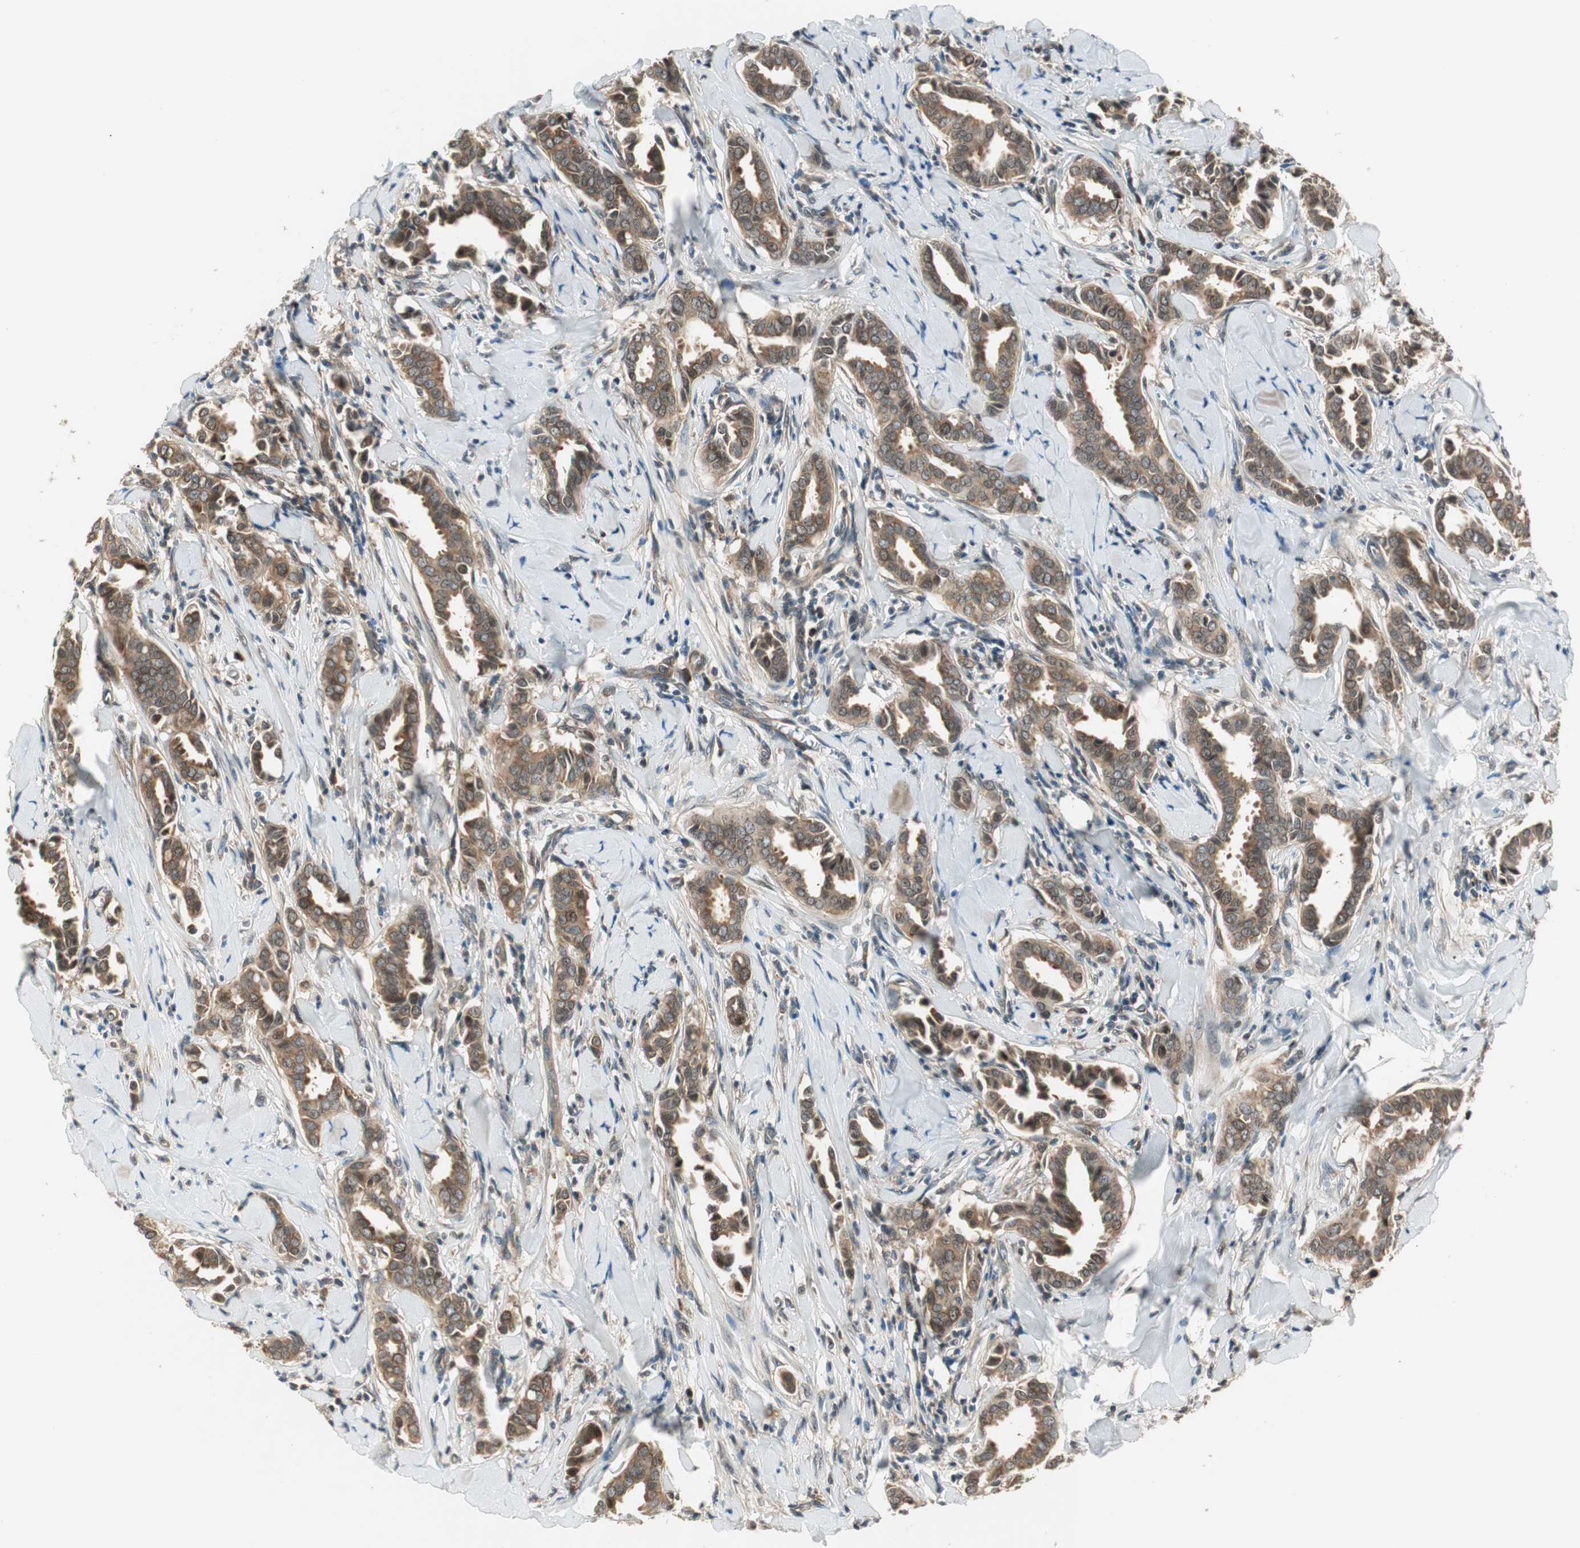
{"staining": {"intensity": "weak", "quantity": ">75%", "location": "cytoplasmic/membranous"}, "tissue": "head and neck cancer", "cell_type": "Tumor cells", "image_type": "cancer", "snomed": [{"axis": "morphology", "description": "Adenocarcinoma, NOS"}, {"axis": "topography", "description": "Salivary gland"}, {"axis": "topography", "description": "Head-Neck"}], "caption": "Human head and neck cancer stained with a protein marker displays weak staining in tumor cells.", "gene": "IPO5", "patient": {"sex": "female", "age": 59}}